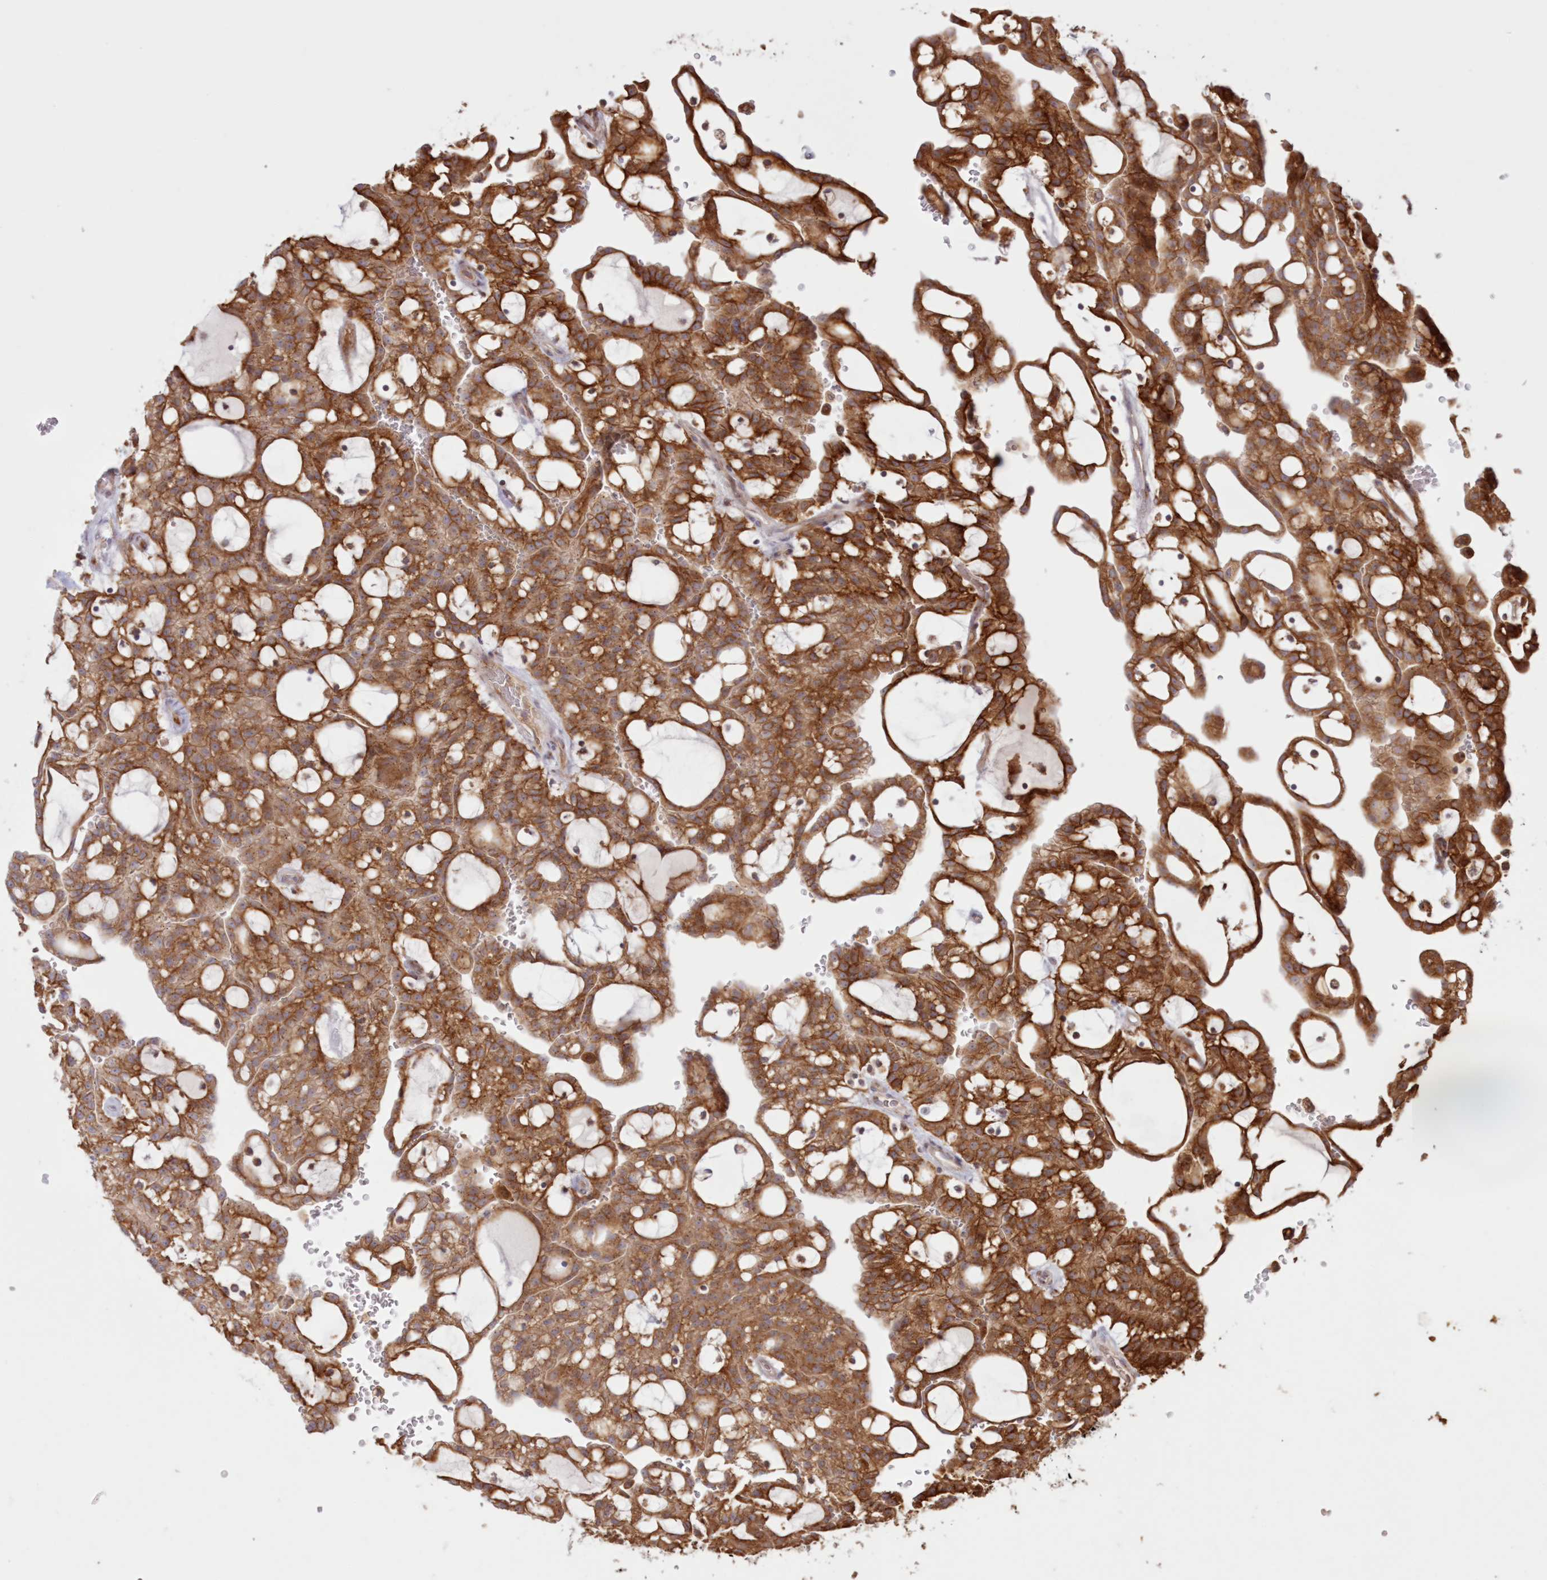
{"staining": {"intensity": "strong", "quantity": ">75%", "location": "cytoplasmic/membranous"}, "tissue": "renal cancer", "cell_type": "Tumor cells", "image_type": "cancer", "snomed": [{"axis": "morphology", "description": "Adenocarcinoma, NOS"}, {"axis": "topography", "description": "Kidney"}], "caption": "High-magnification brightfield microscopy of renal adenocarcinoma stained with DAB (brown) and counterstained with hematoxylin (blue). tumor cells exhibit strong cytoplasmic/membranous positivity is seen in about>75% of cells.", "gene": "ABCC3", "patient": {"sex": "male", "age": 63}}